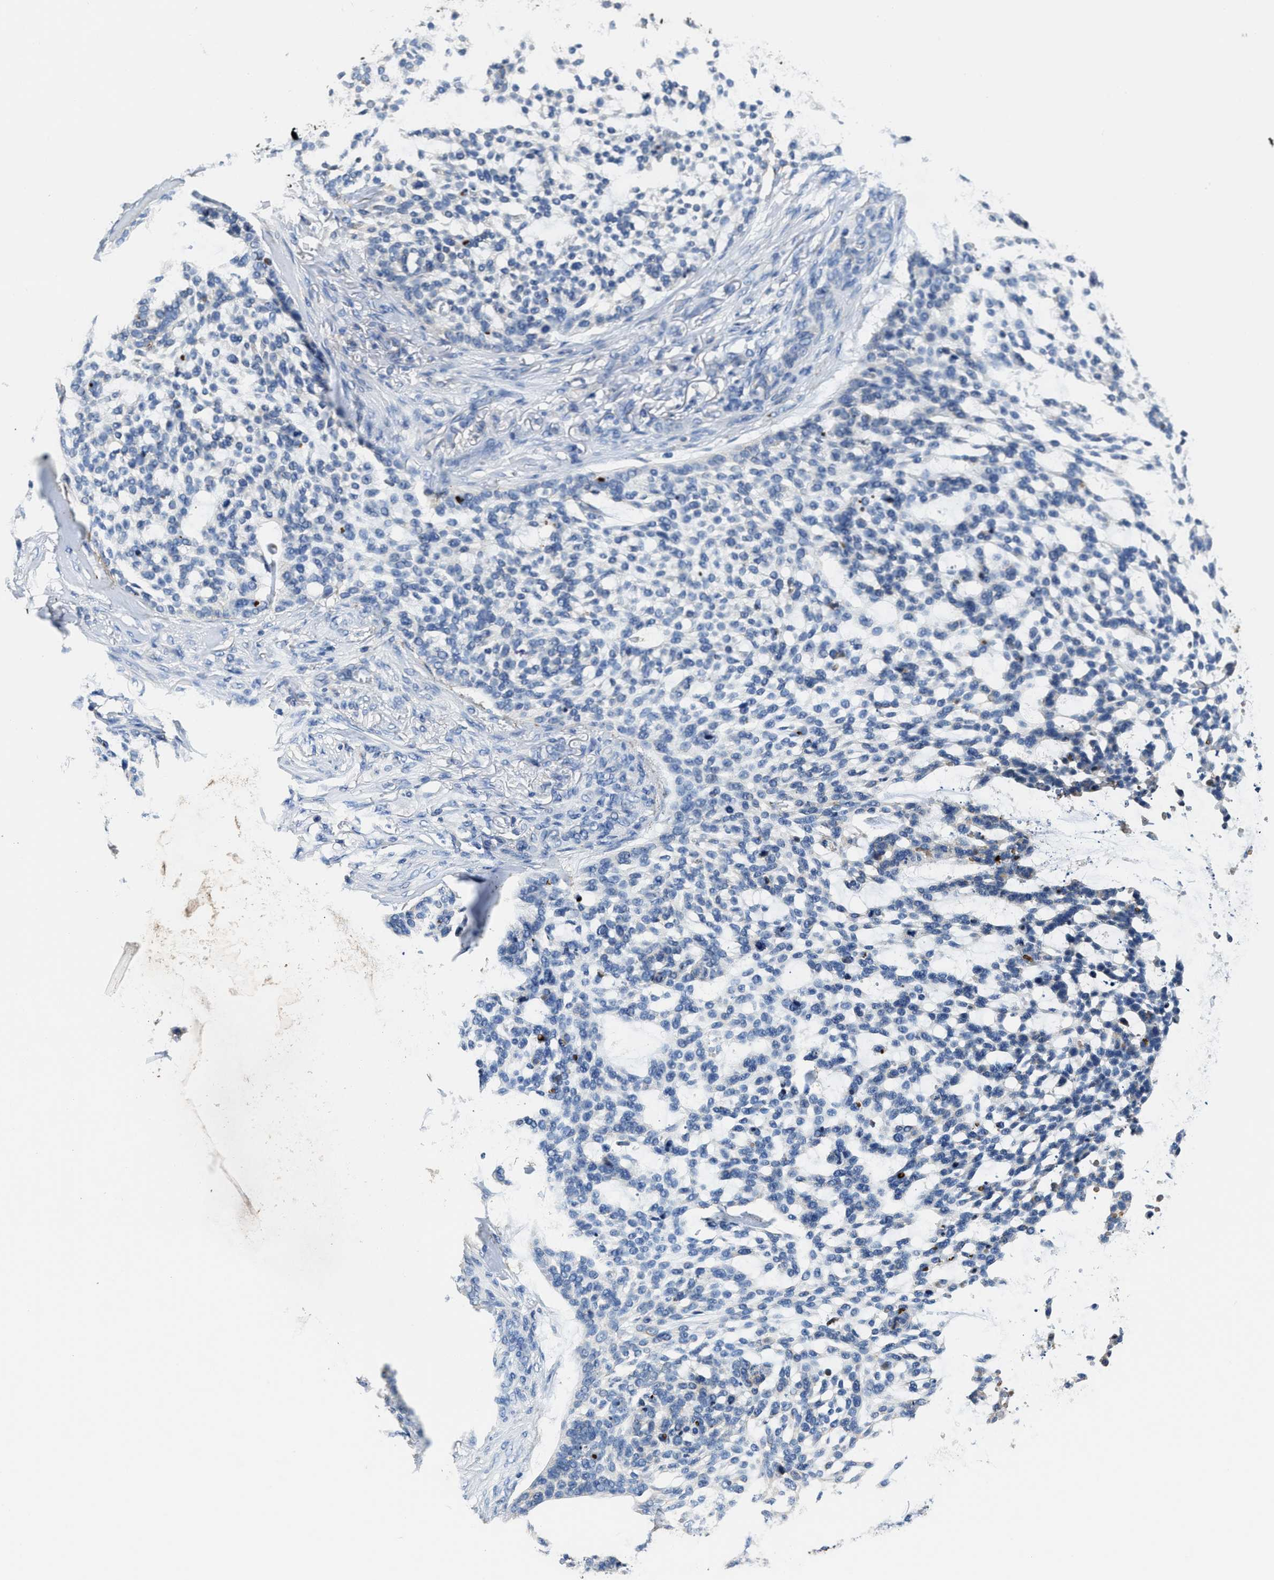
{"staining": {"intensity": "negative", "quantity": "none", "location": "none"}, "tissue": "skin cancer", "cell_type": "Tumor cells", "image_type": "cancer", "snomed": [{"axis": "morphology", "description": "Basal cell carcinoma"}, {"axis": "topography", "description": "Skin"}], "caption": "Skin basal cell carcinoma was stained to show a protein in brown. There is no significant positivity in tumor cells.", "gene": "TRAF6", "patient": {"sex": "female", "age": 64}}